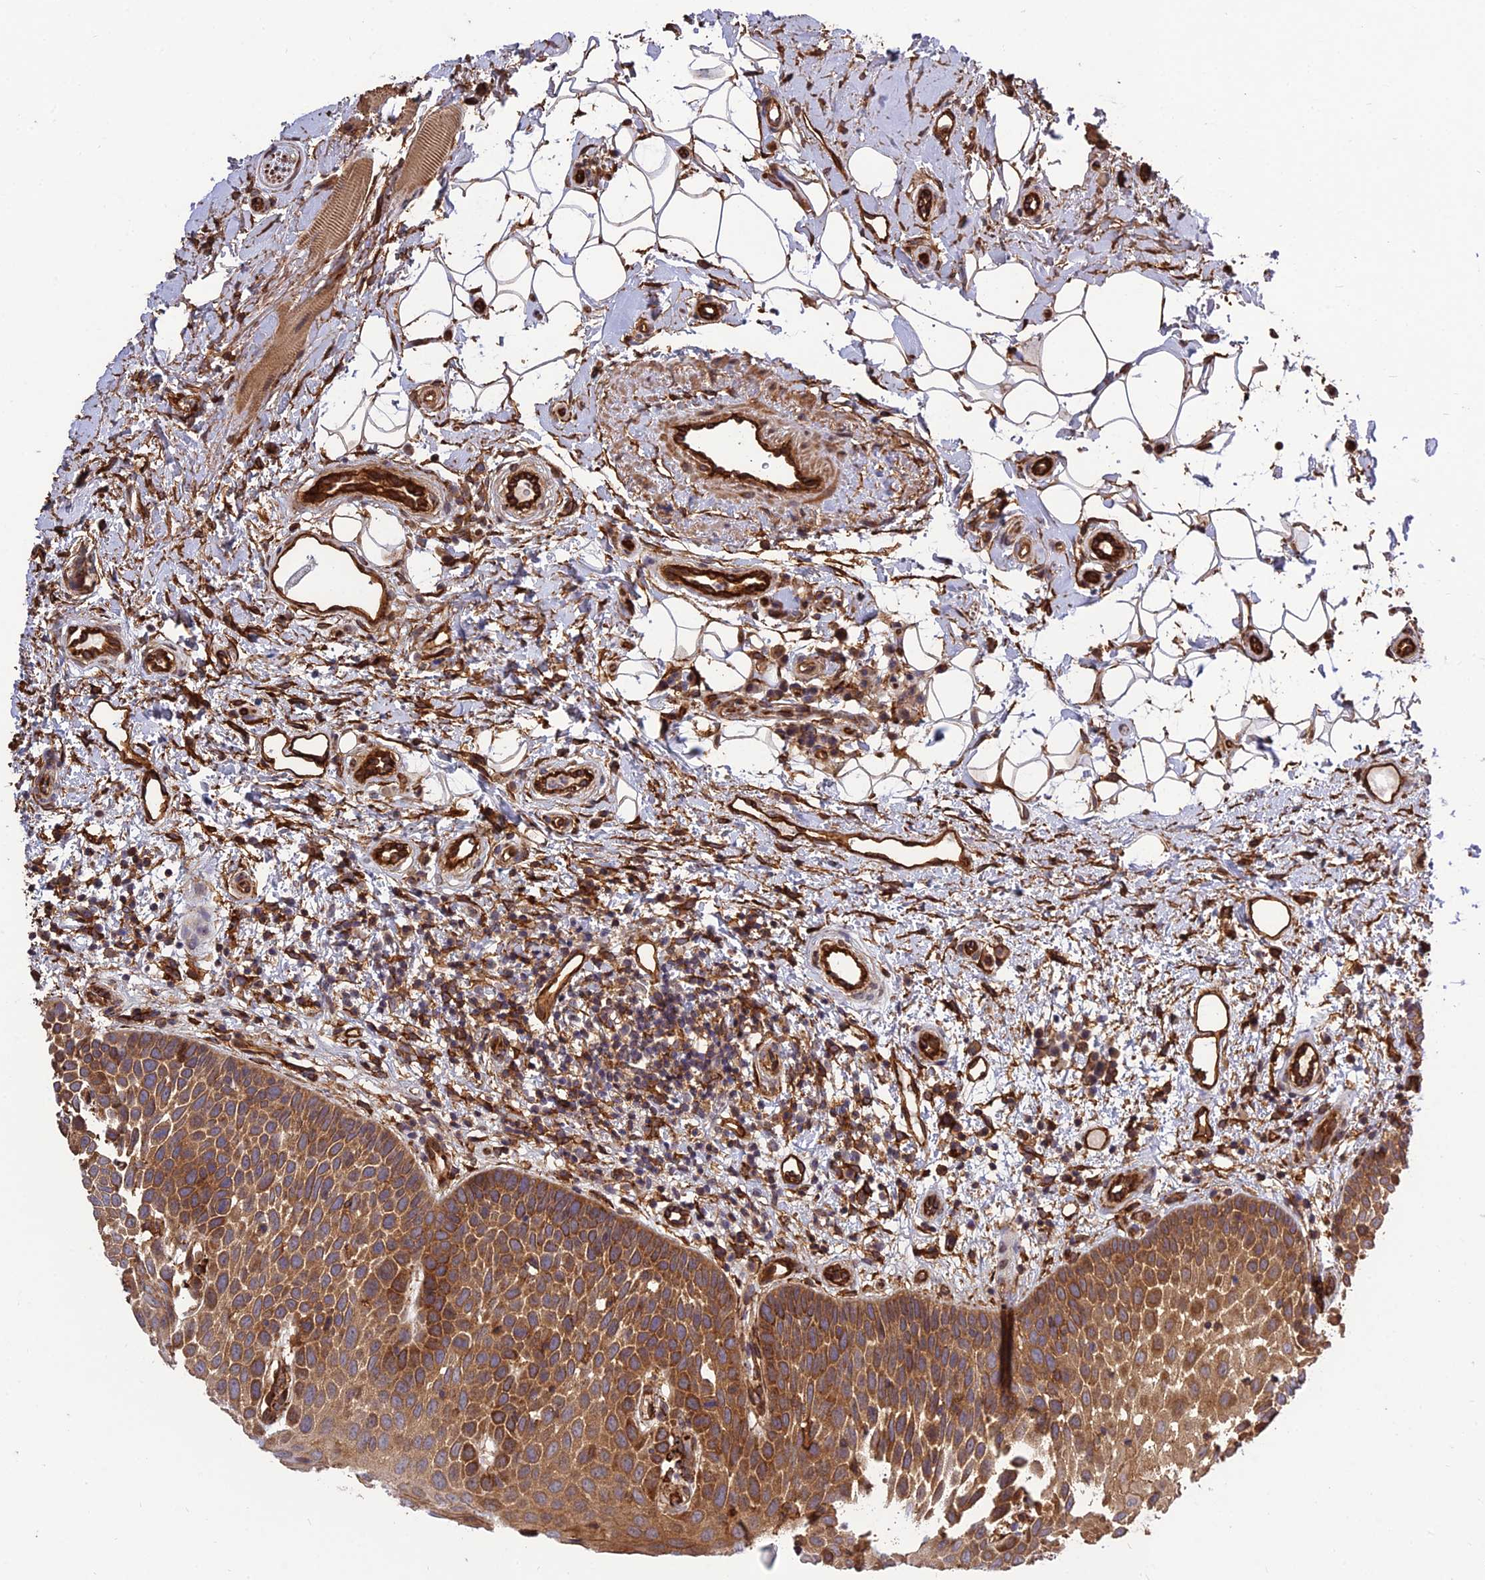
{"staining": {"intensity": "strong", "quantity": ">75%", "location": "cytoplasmic/membranous"}, "tissue": "oral mucosa", "cell_type": "Squamous epithelial cells", "image_type": "normal", "snomed": [{"axis": "morphology", "description": "No evidence of malignacy"}, {"axis": "topography", "description": "Oral tissue"}, {"axis": "topography", "description": "Head-Neck"}], "caption": "DAB (3,3'-diaminobenzidine) immunohistochemical staining of unremarkable oral mucosa displays strong cytoplasmic/membranous protein positivity in about >75% of squamous epithelial cells.", "gene": "CRTAP", "patient": {"sex": "male", "age": 68}}